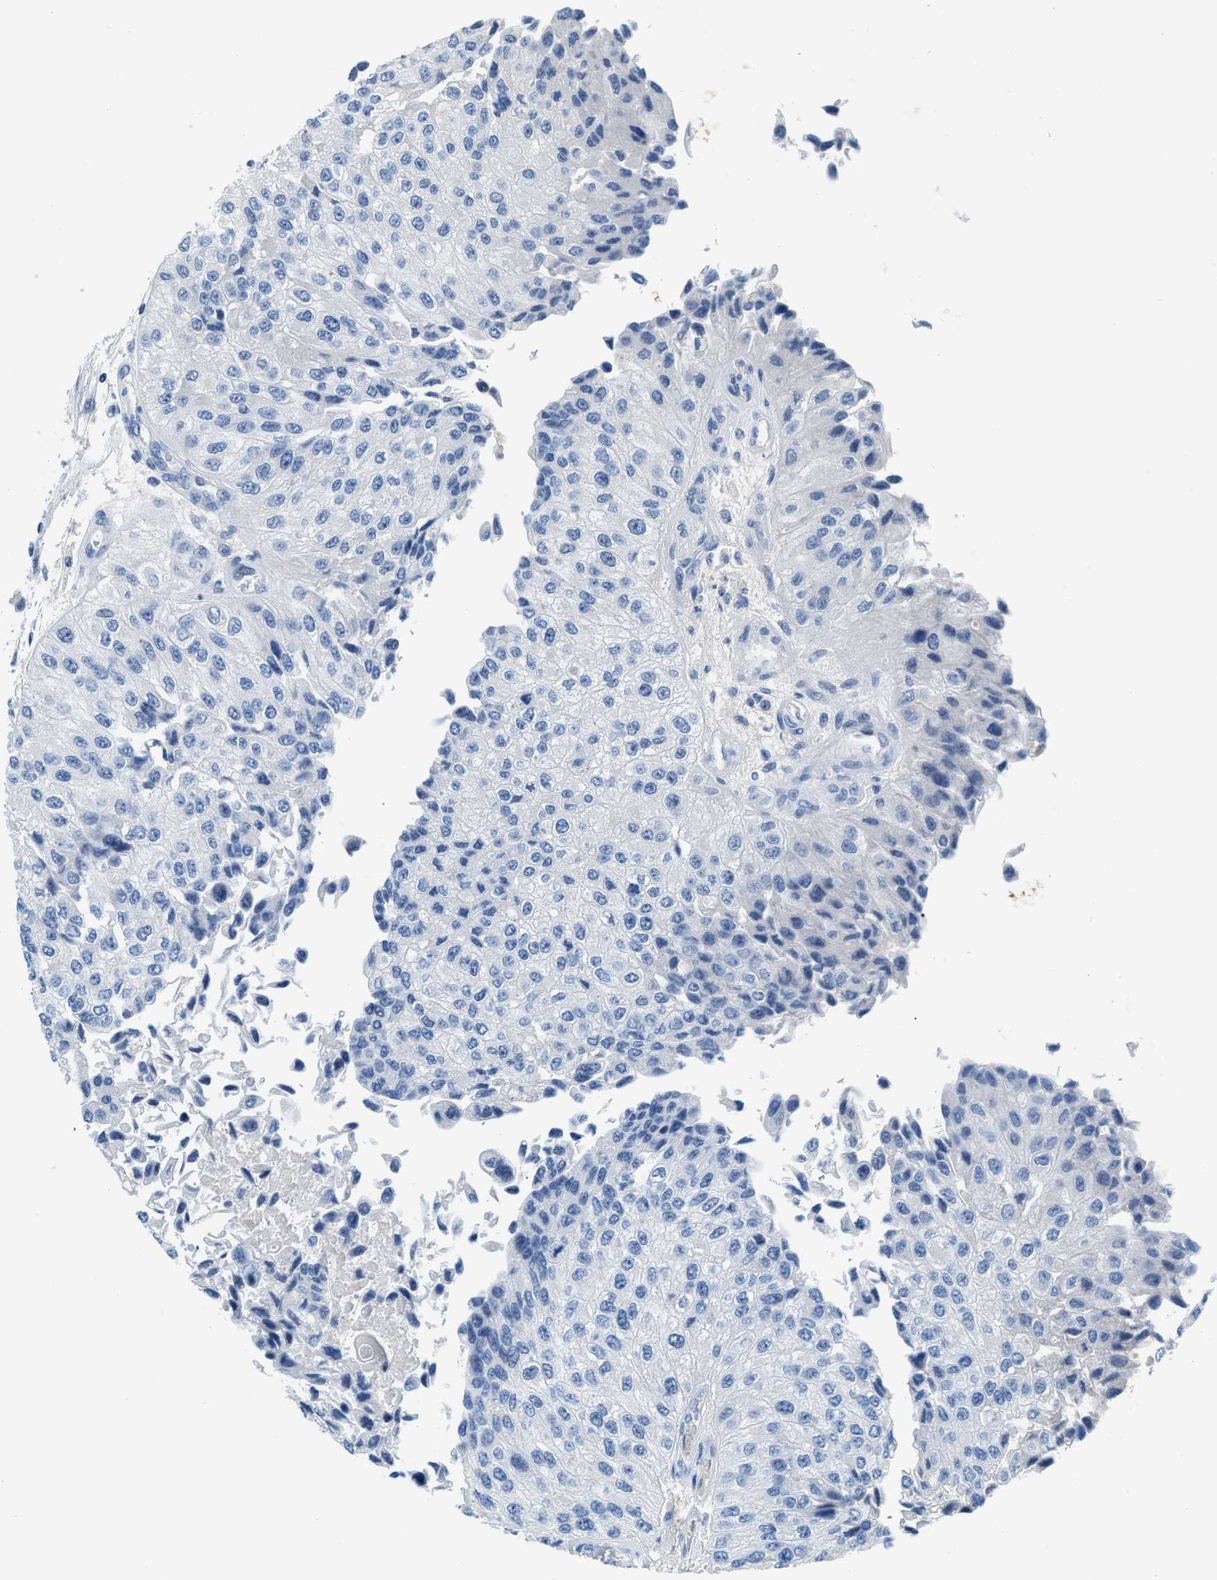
{"staining": {"intensity": "negative", "quantity": "none", "location": "none"}, "tissue": "urothelial cancer", "cell_type": "Tumor cells", "image_type": "cancer", "snomed": [{"axis": "morphology", "description": "Urothelial carcinoma, High grade"}, {"axis": "topography", "description": "Kidney"}, {"axis": "topography", "description": "Urinary bladder"}], "caption": "Urothelial cancer stained for a protein using immunohistochemistry (IHC) shows no expression tumor cells.", "gene": "MBL2", "patient": {"sex": "male", "age": 77}}